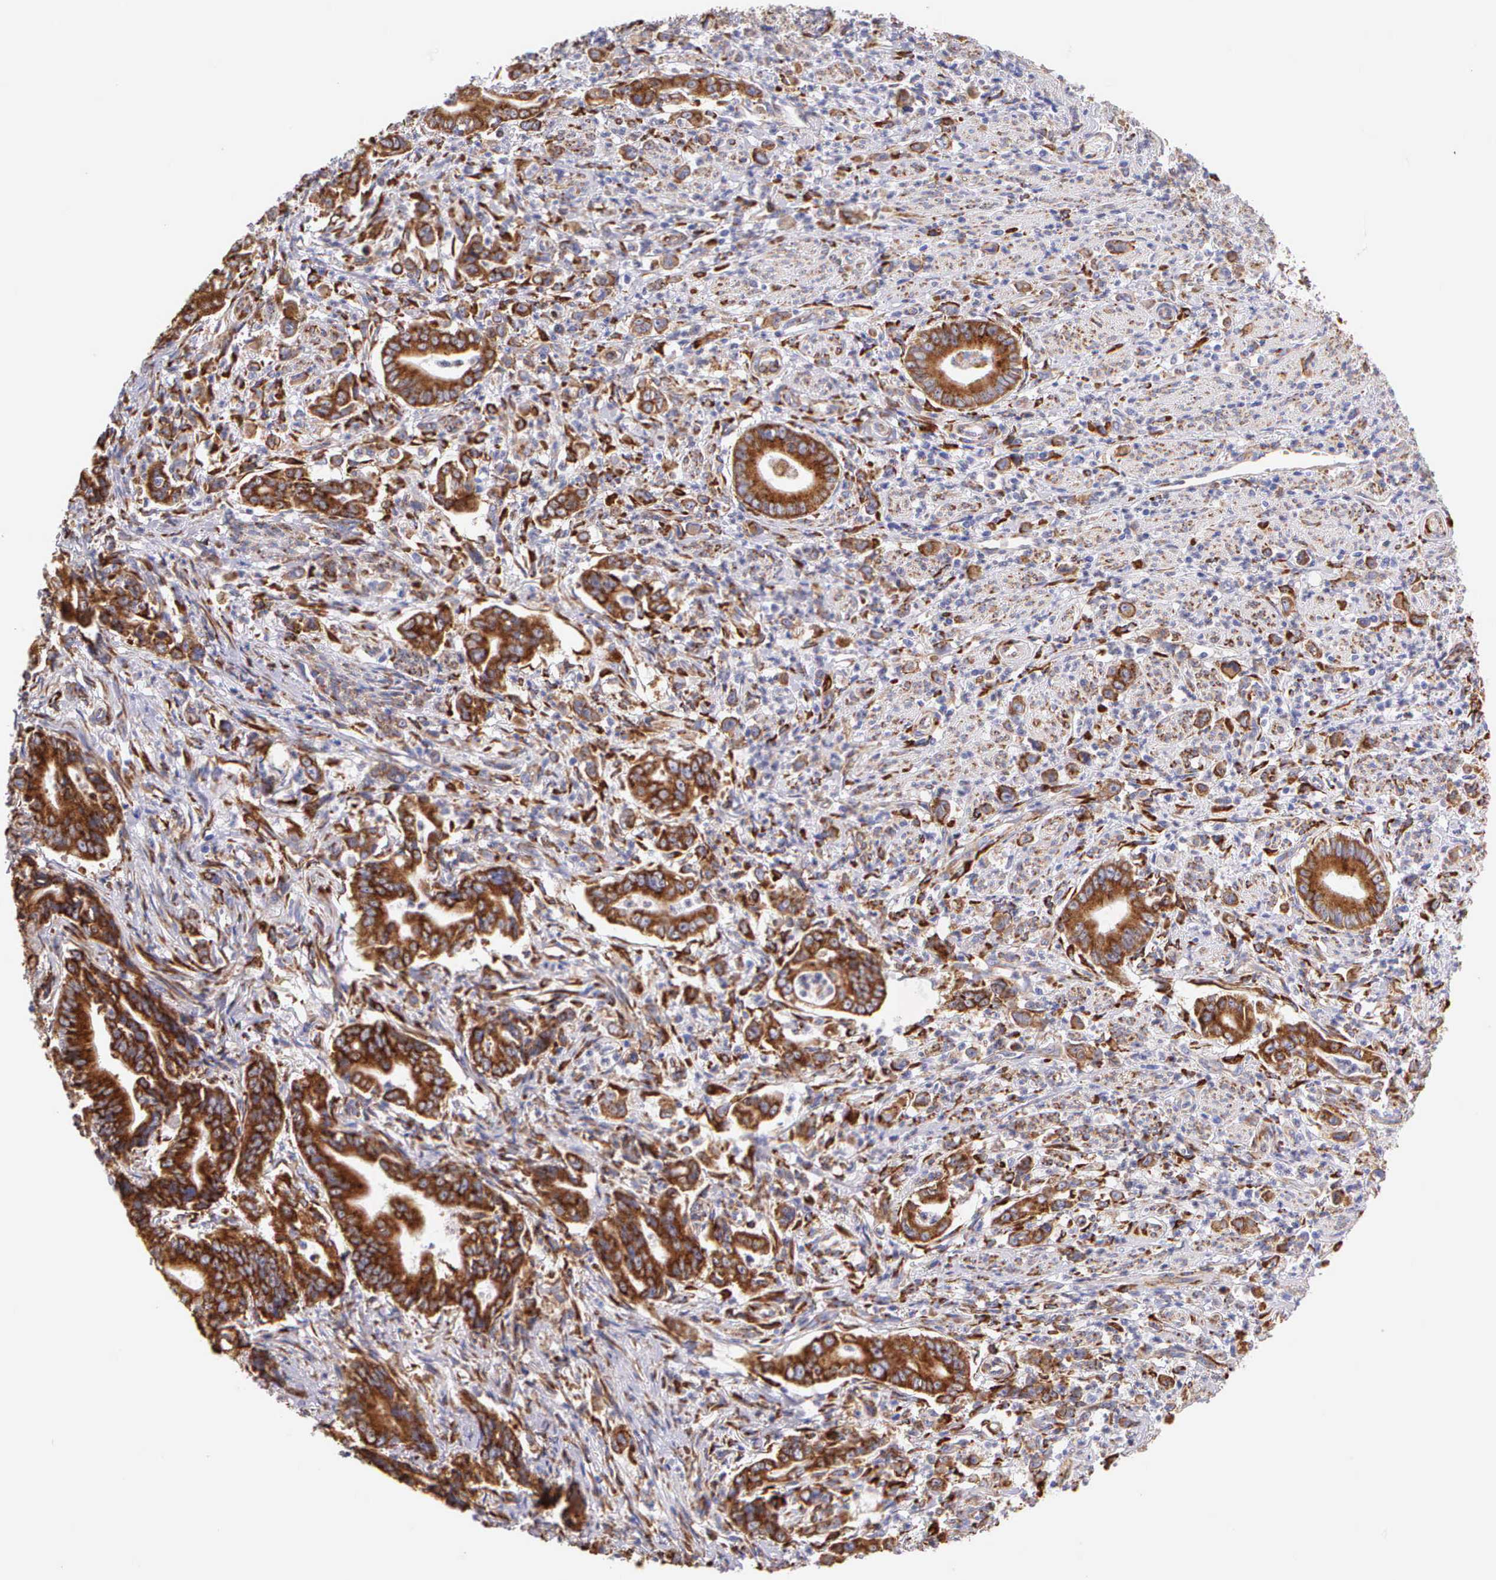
{"staining": {"intensity": "strong", "quantity": ">75%", "location": "cytoplasmic/membranous"}, "tissue": "stomach cancer", "cell_type": "Tumor cells", "image_type": "cancer", "snomed": [{"axis": "morphology", "description": "Adenocarcinoma, NOS"}, {"axis": "topography", "description": "Stomach"}], "caption": "A photomicrograph of stomach cancer stained for a protein reveals strong cytoplasmic/membranous brown staining in tumor cells.", "gene": "CKAP4", "patient": {"sex": "female", "age": 76}}